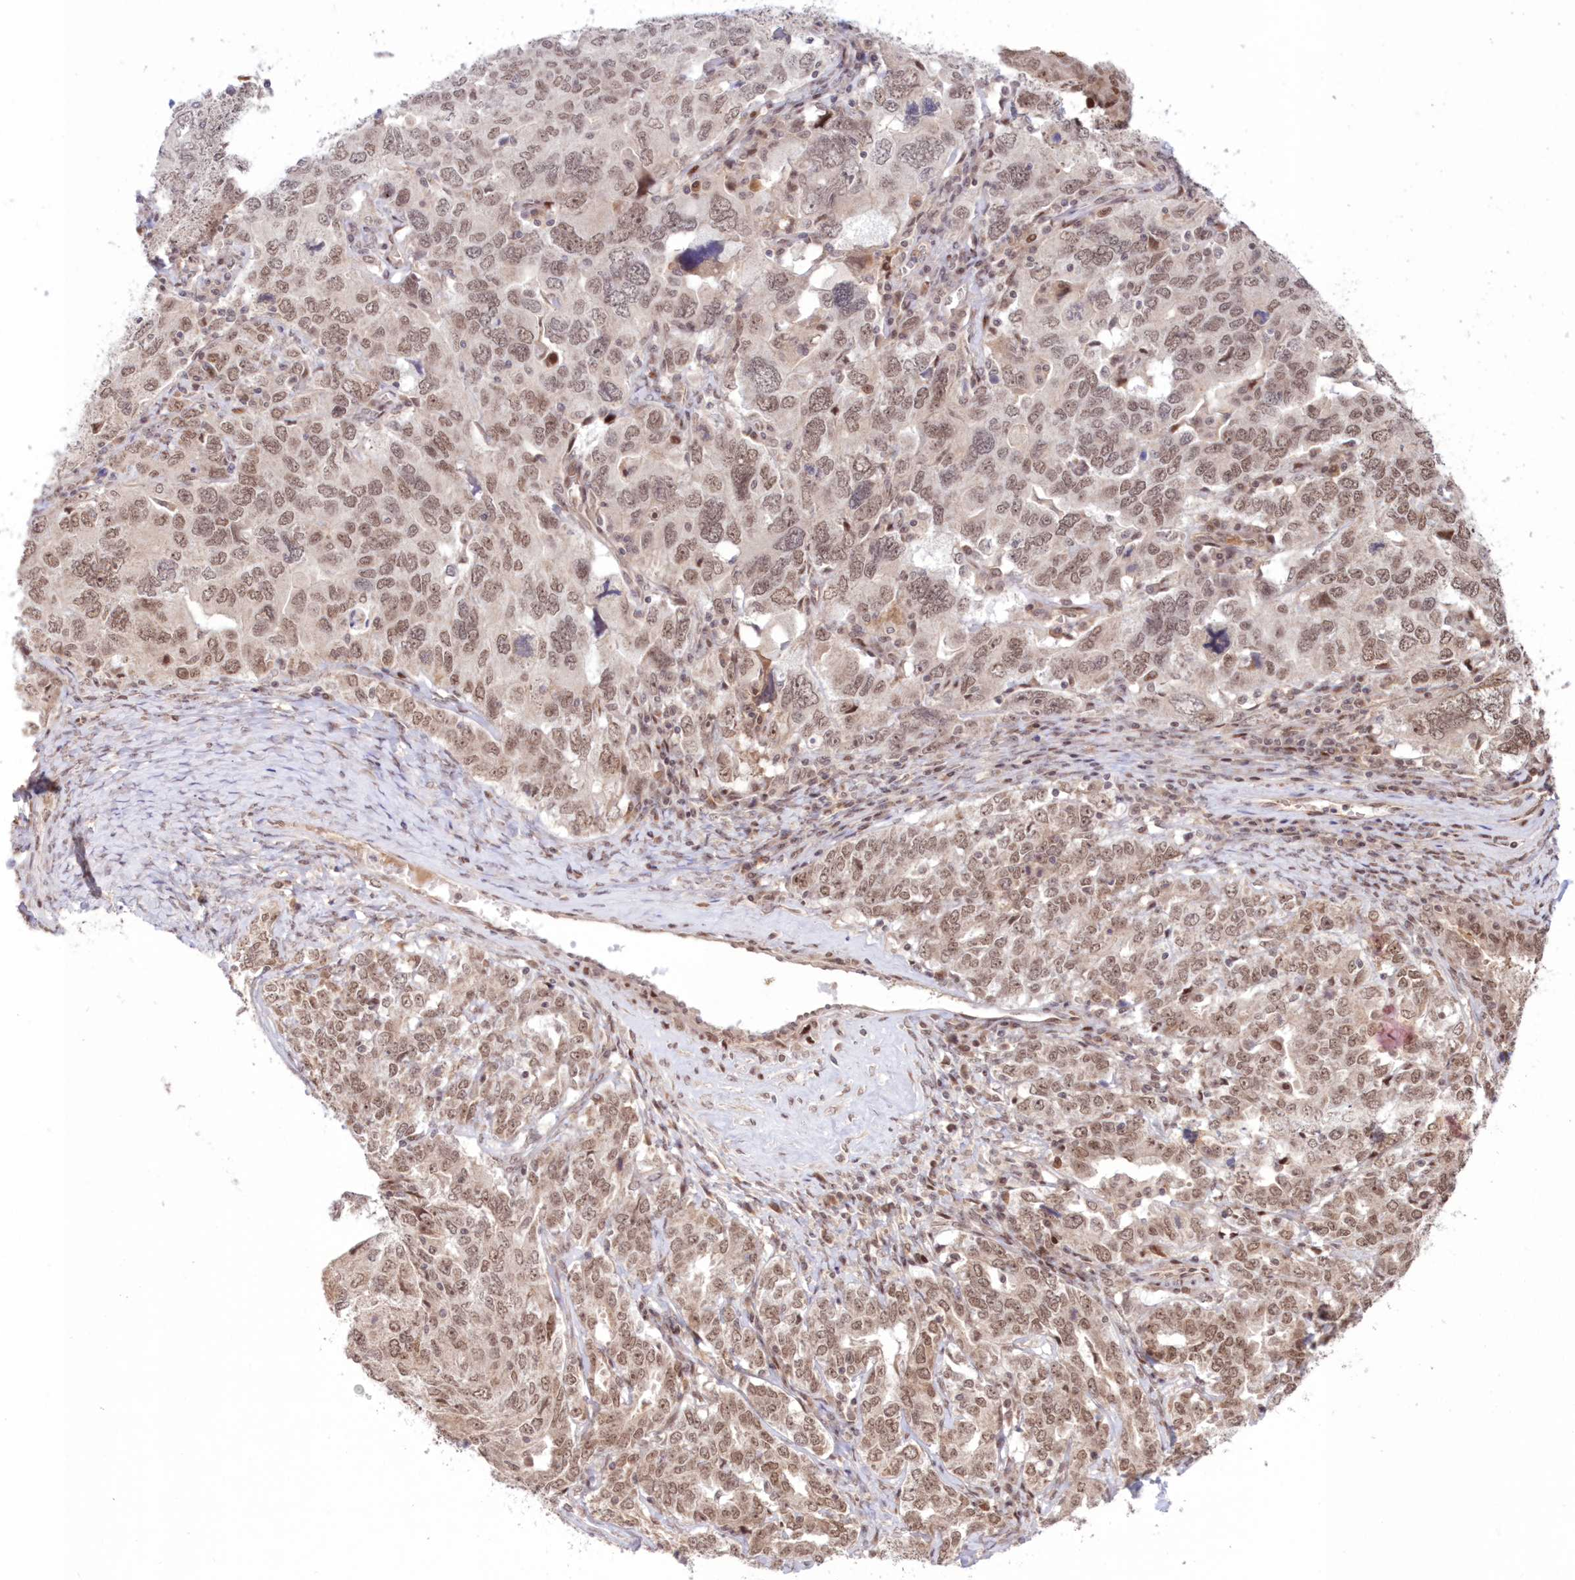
{"staining": {"intensity": "moderate", "quantity": ">75%", "location": "nuclear"}, "tissue": "ovarian cancer", "cell_type": "Tumor cells", "image_type": "cancer", "snomed": [{"axis": "morphology", "description": "Carcinoma, endometroid"}, {"axis": "topography", "description": "Ovary"}], "caption": "This is a micrograph of immunohistochemistry (IHC) staining of endometroid carcinoma (ovarian), which shows moderate positivity in the nuclear of tumor cells.", "gene": "NOA1", "patient": {"sex": "female", "age": 62}}